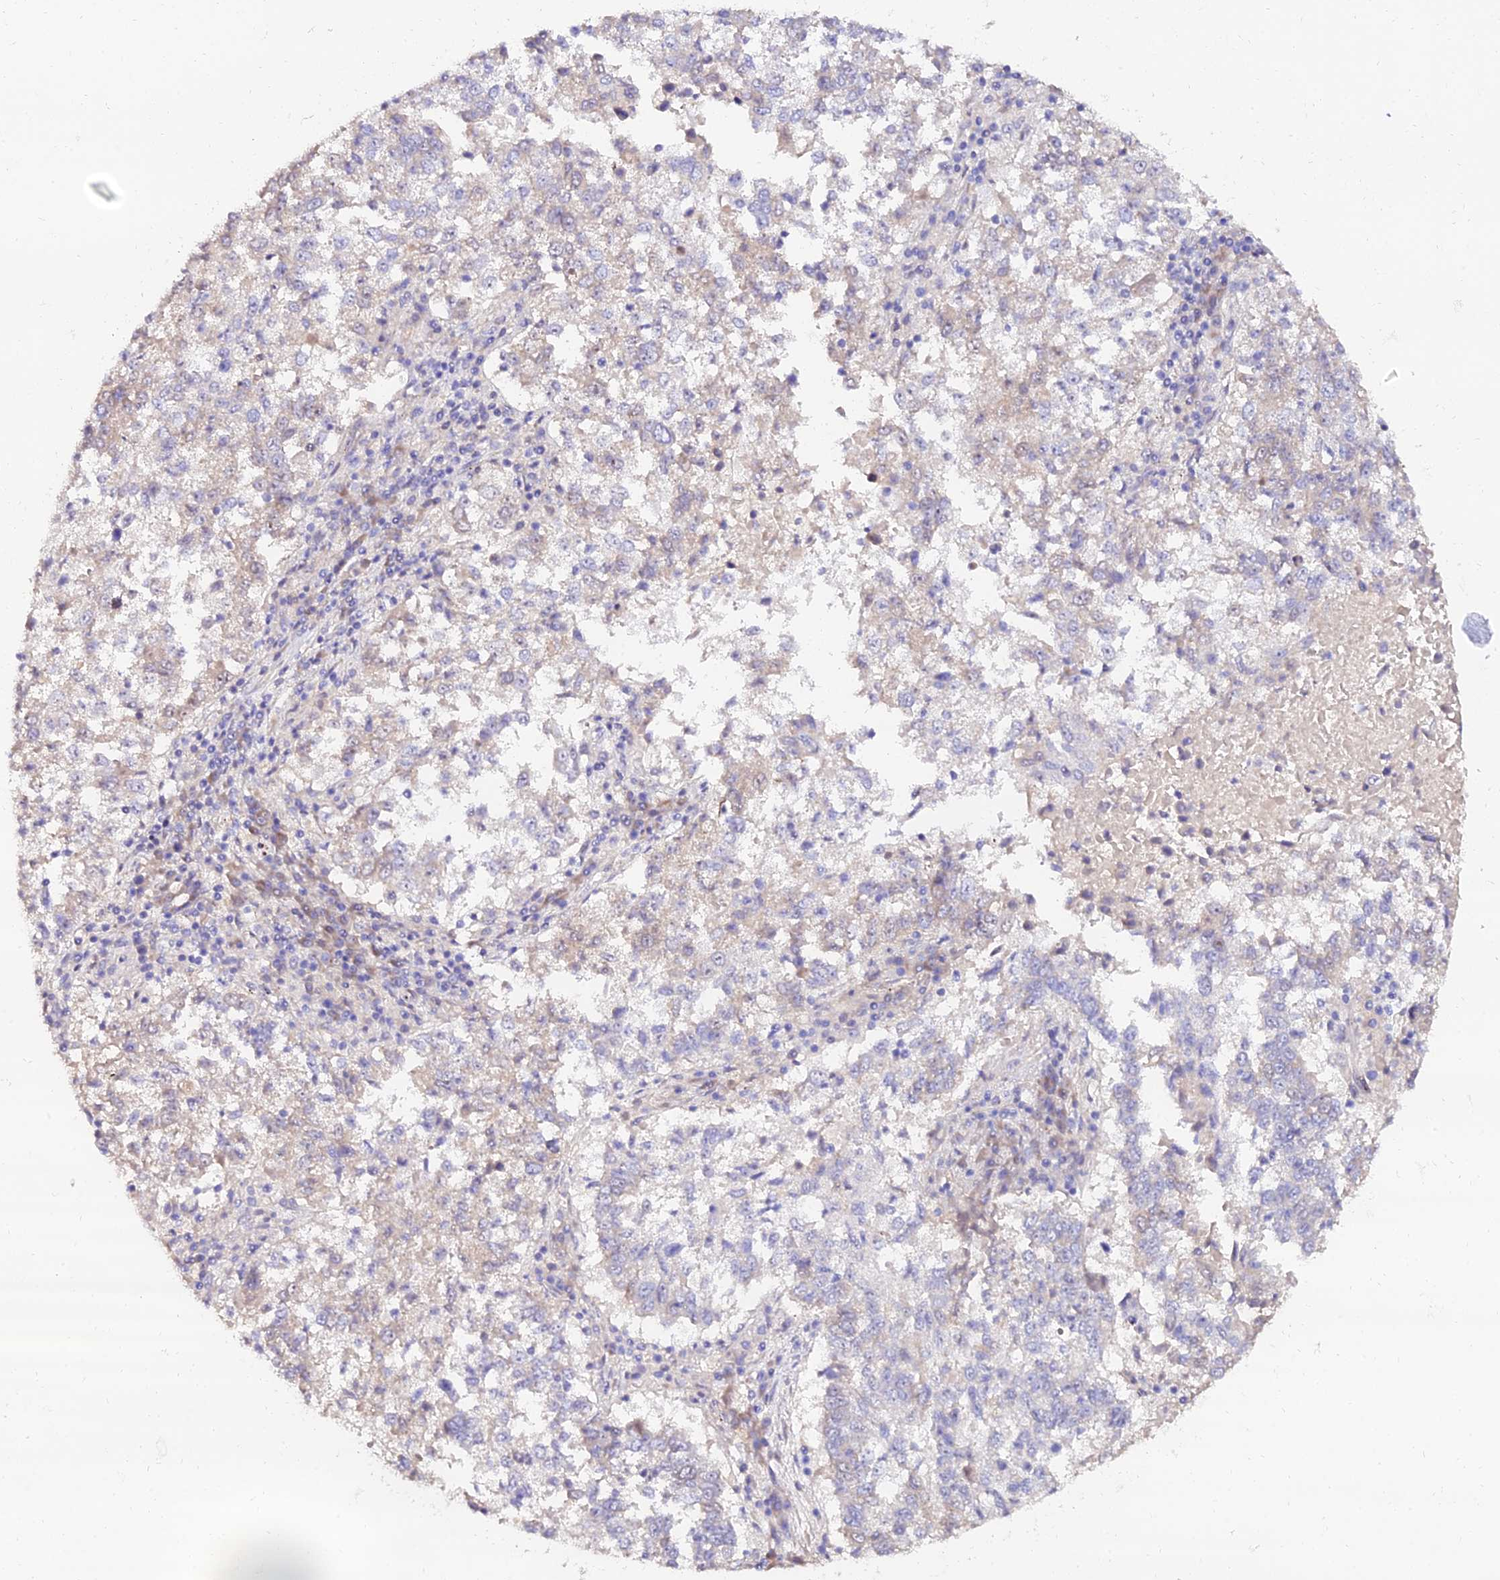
{"staining": {"intensity": "negative", "quantity": "none", "location": "none"}, "tissue": "lung cancer", "cell_type": "Tumor cells", "image_type": "cancer", "snomed": [{"axis": "morphology", "description": "Squamous cell carcinoma, NOS"}, {"axis": "topography", "description": "Lung"}], "caption": "This is a photomicrograph of IHC staining of squamous cell carcinoma (lung), which shows no expression in tumor cells. (DAB (3,3'-diaminobenzidine) immunohistochemistry (IHC) visualized using brightfield microscopy, high magnification).", "gene": "ALDH3B2", "patient": {"sex": "male", "age": 73}}